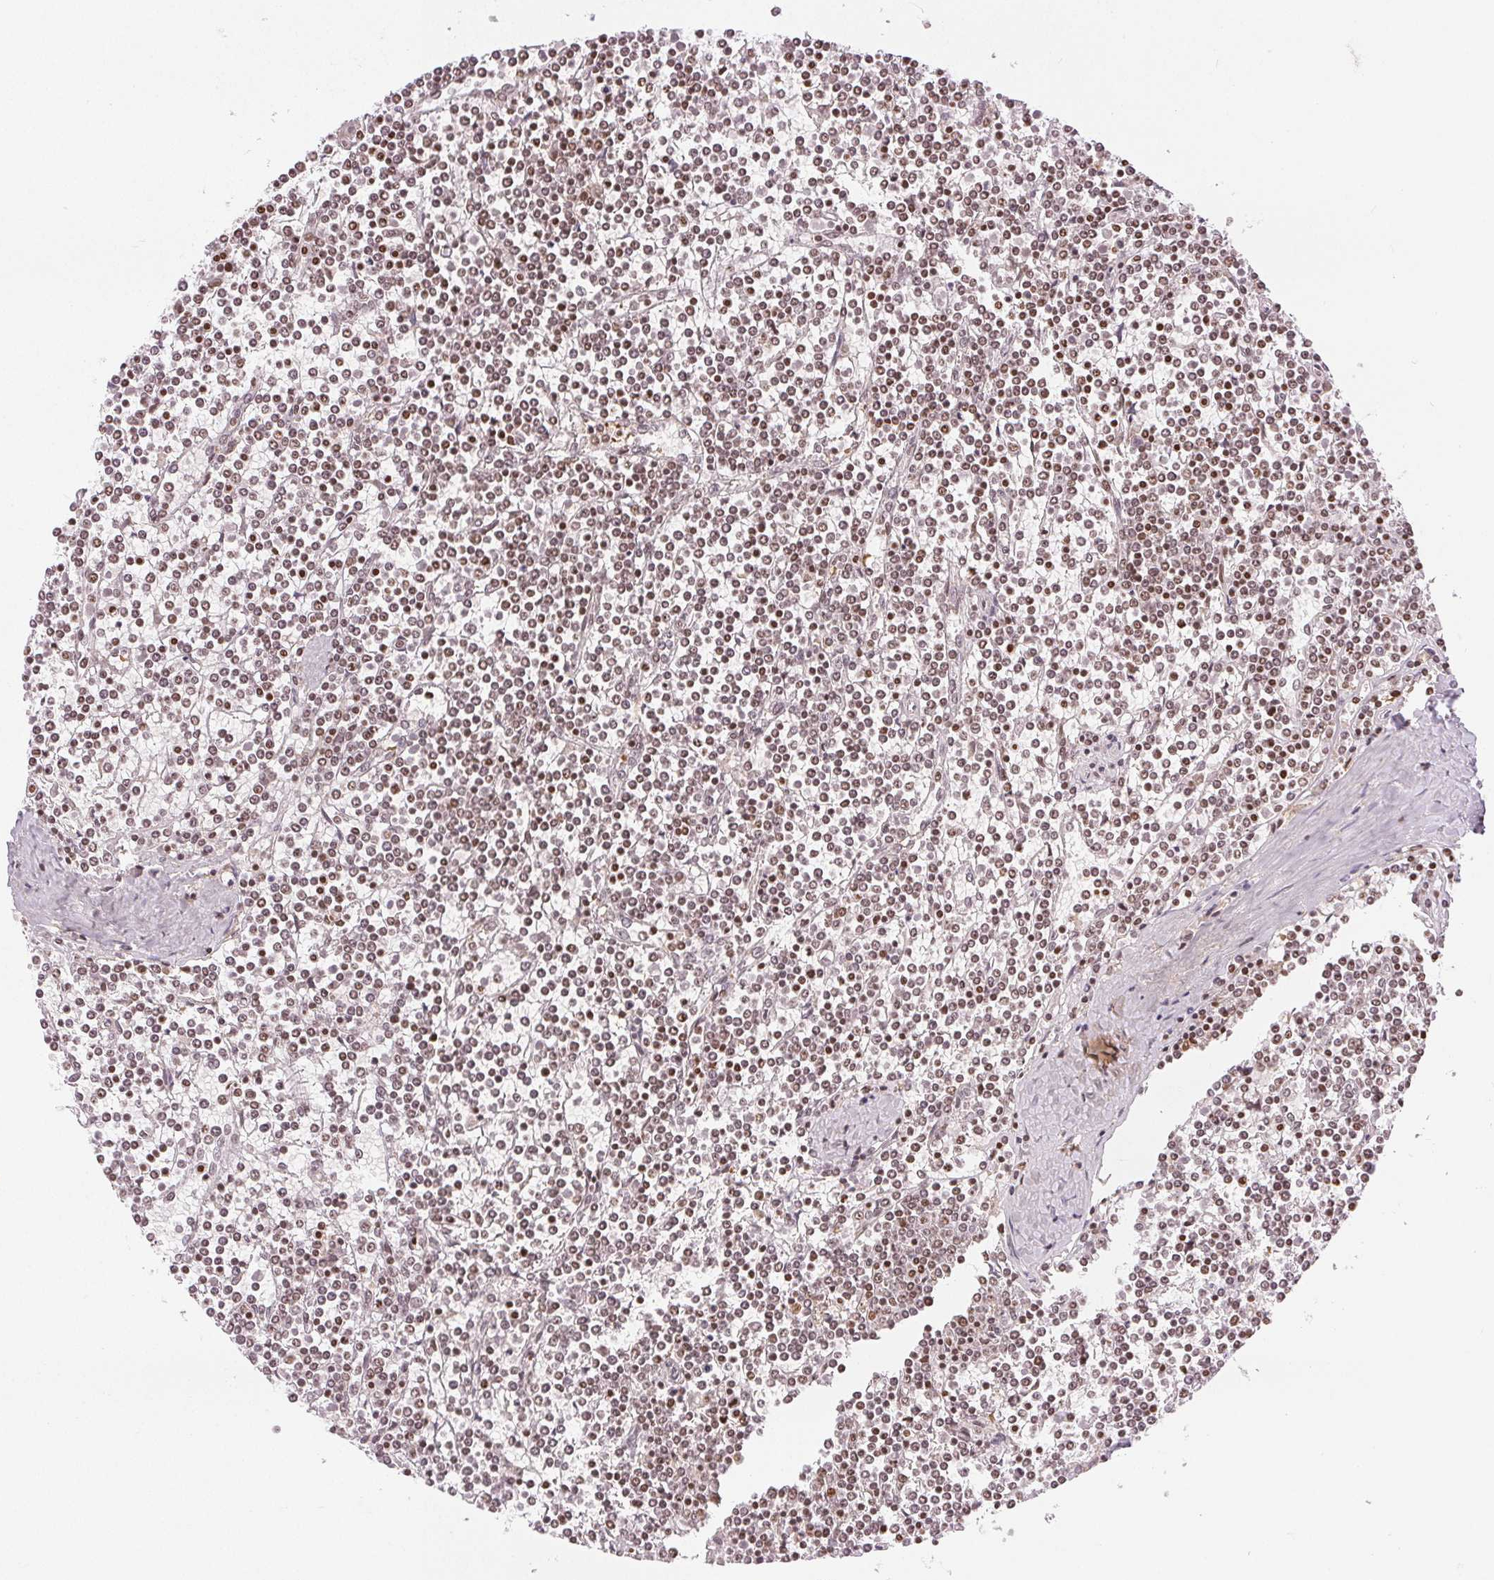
{"staining": {"intensity": "moderate", "quantity": "25%-75%", "location": "nuclear"}, "tissue": "lymphoma", "cell_type": "Tumor cells", "image_type": "cancer", "snomed": [{"axis": "morphology", "description": "Malignant lymphoma, non-Hodgkin's type, Low grade"}, {"axis": "topography", "description": "Spleen"}], "caption": "An IHC micrograph of neoplastic tissue is shown. Protein staining in brown highlights moderate nuclear positivity in lymphoma within tumor cells. The protein is stained brown, and the nuclei are stained in blue (DAB (3,3'-diaminobenzidine) IHC with brightfield microscopy, high magnification).", "gene": "DEK", "patient": {"sex": "female", "age": 19}}